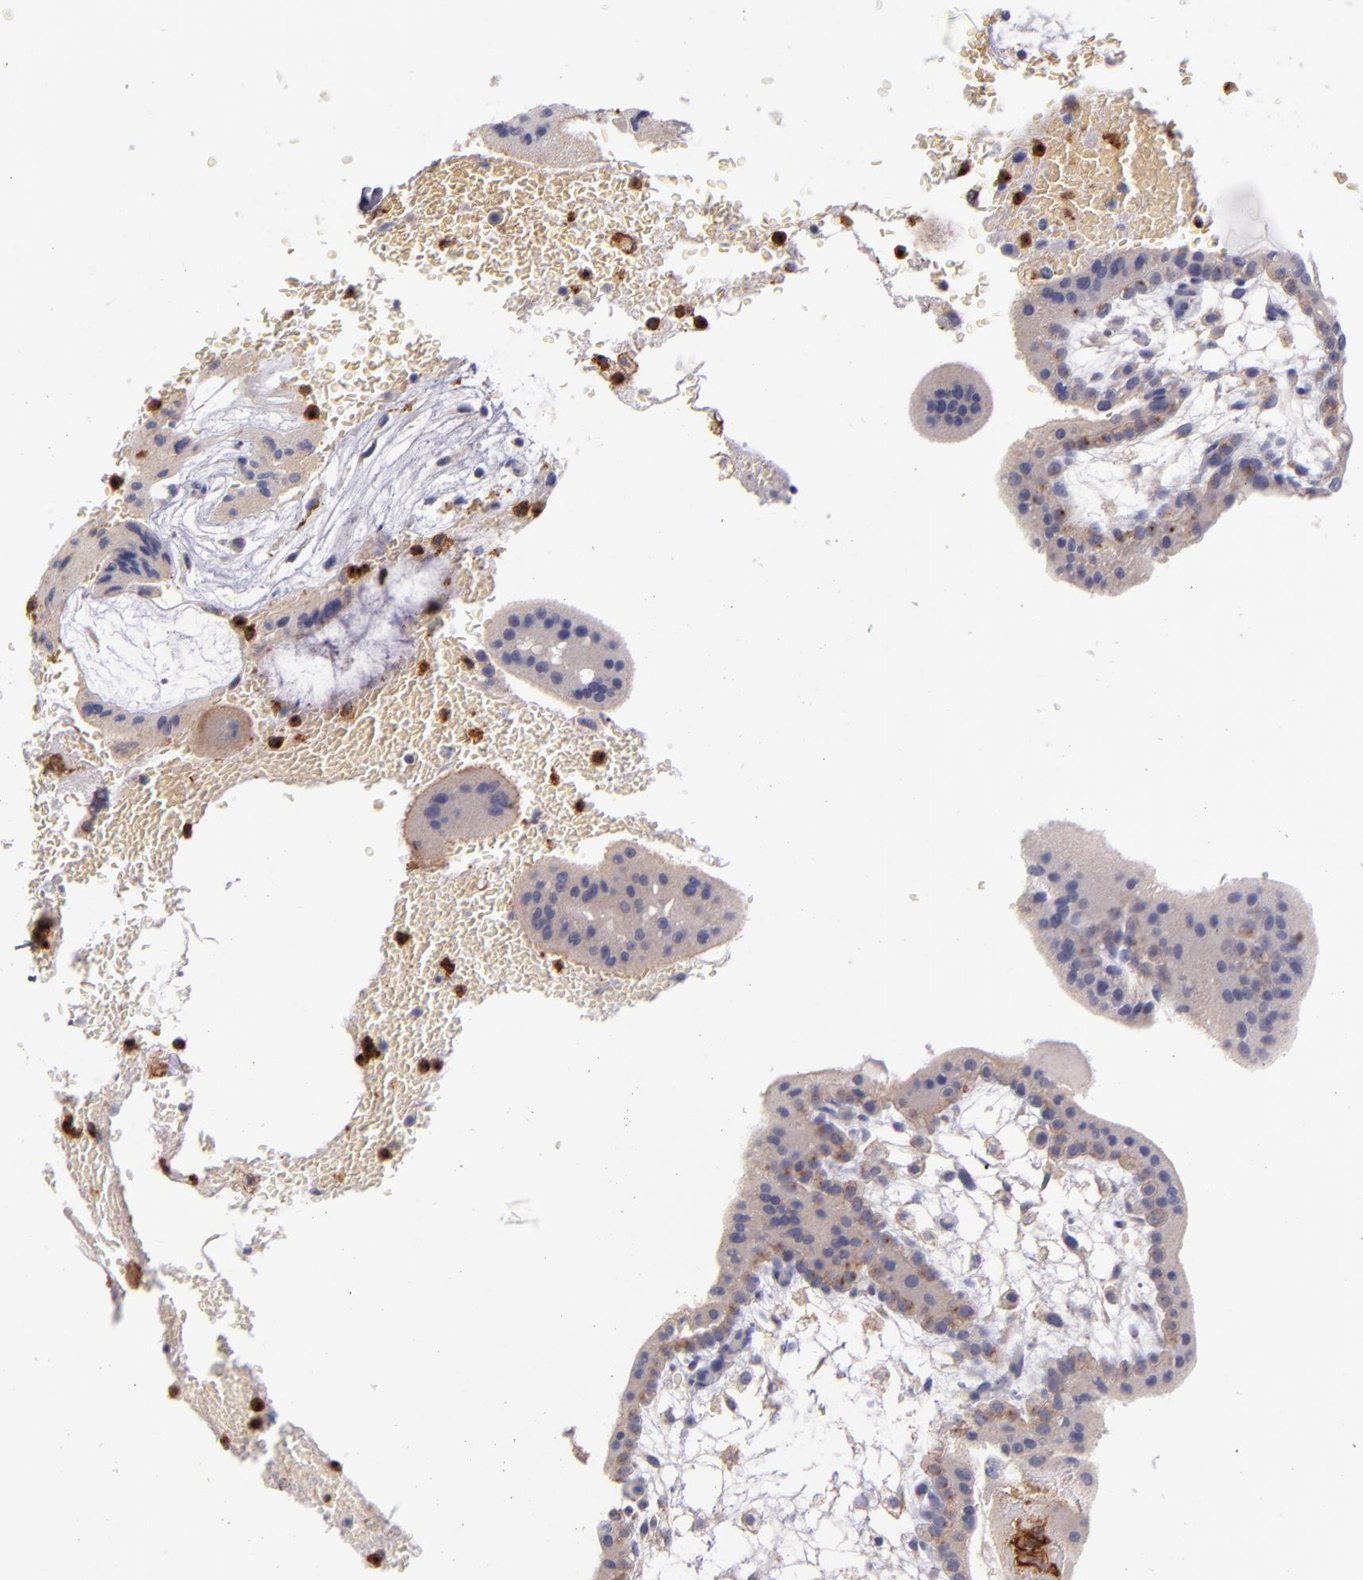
{"staining": {"intensity": "weak", "quantity": ">75%", "location": "cytoplasmic/membranous"}, "tissue": "placenta", "cell_type": "Decidual cells", "image_type": "normal", "snomed": [{"axis": "morphology", "description": "Normal tissue, NOS"}, {"axis": "topography", "description": "Placenta"}], "caption": "Placenta stained with DAB immunohistochemistry (IHC) reveals low levels of weak cytoplasmic/membranous positivity in approximately >75% of decidual cells.", "gene": "C5AR1", "patient": {"sex": "female", "age": 35}}